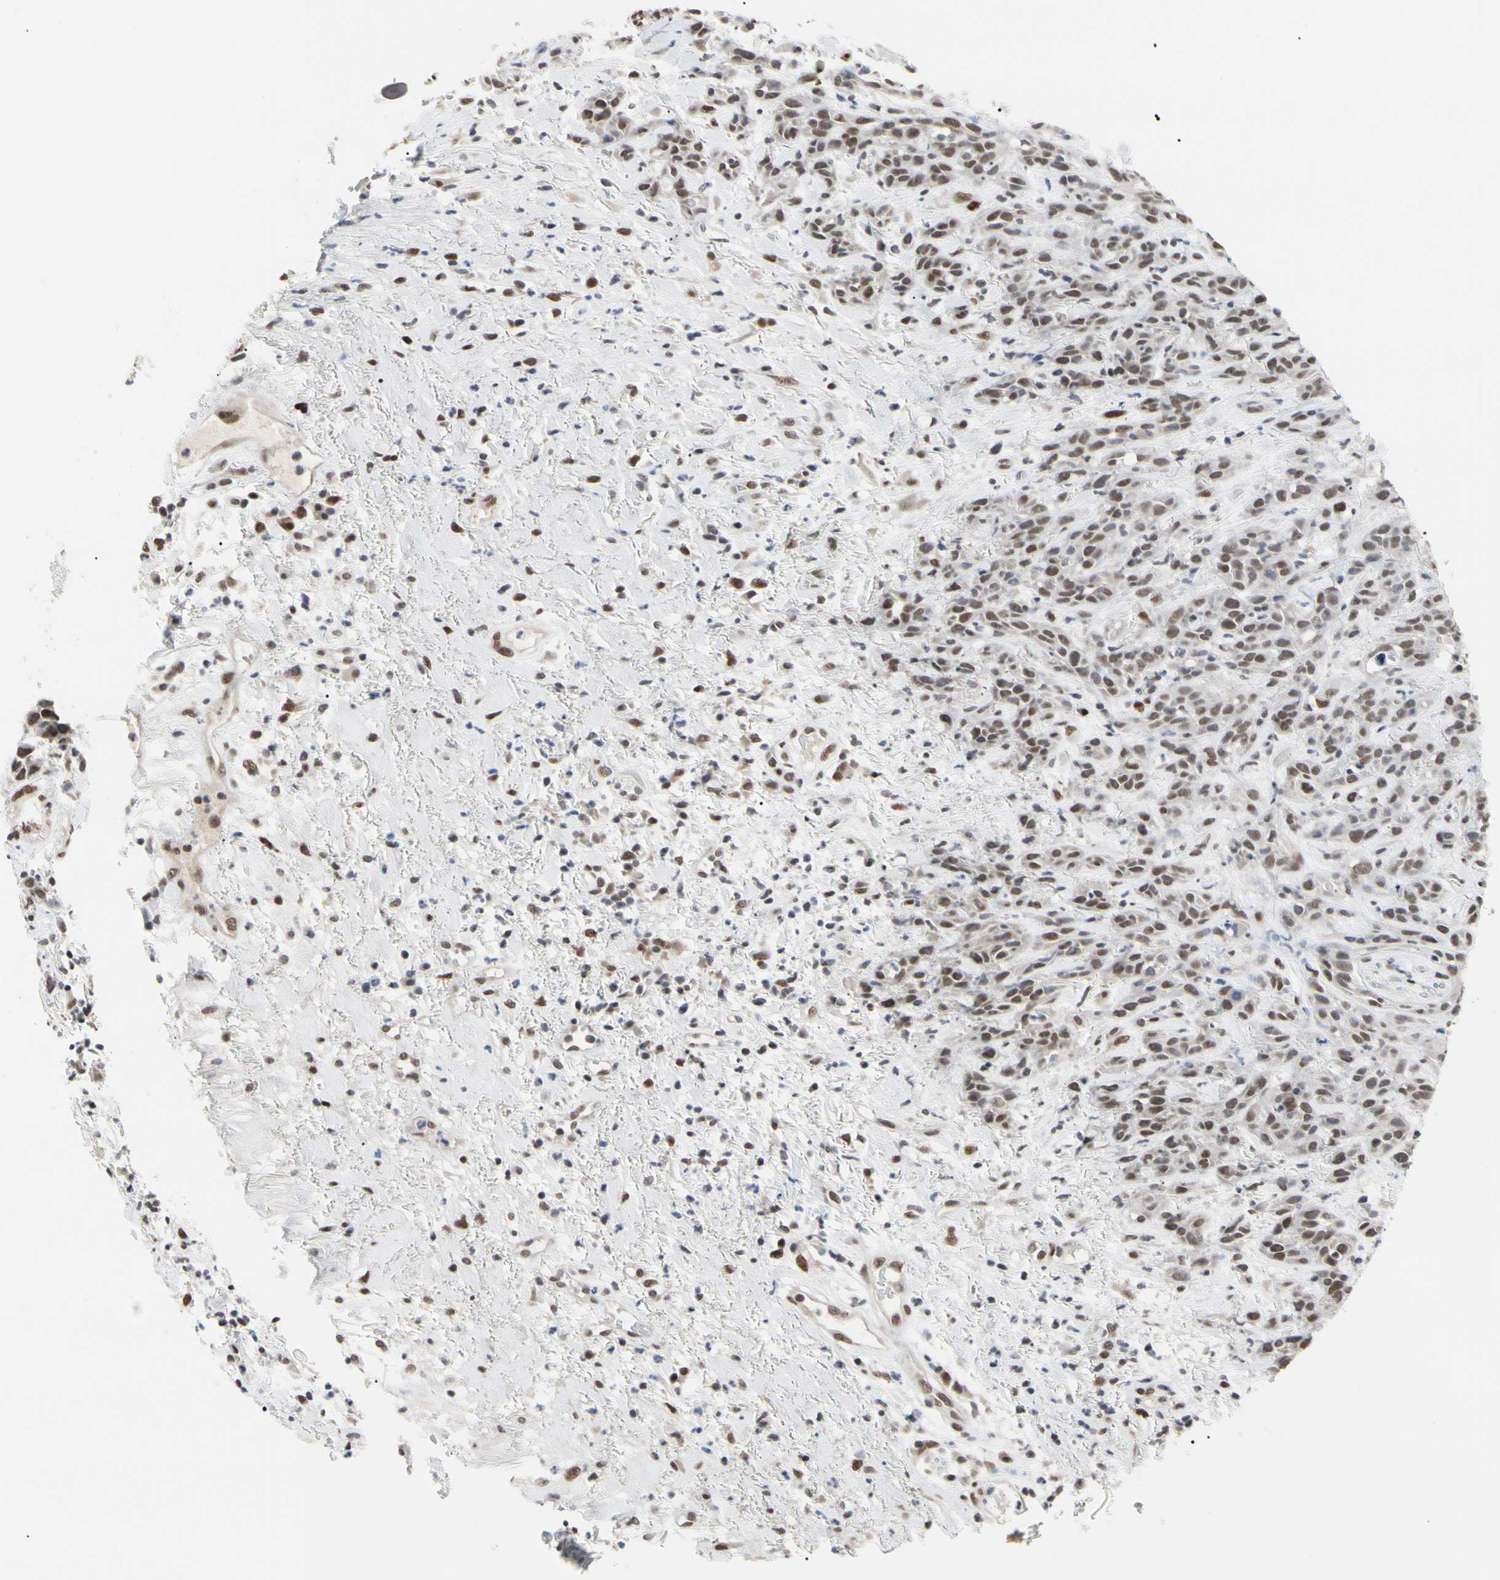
{"staining": {"intensity": "moderate", "quantity": ">75%", "location": "nuclear"}, "tissue": "head and neck cancer", "cell_type": "Tumor cells", "image_type": "cancer", "snomed": [{"axis": "morphology", "description": "Squamous cell carcinoma, NOS"}, {"axis": "topography", "description": "Head-Neck"}], "caption": "This image displays immunohistochemistry (IHC) staining of head and neck cancer (squamous cell carcinoma), with medium moderate nuclear expression in approximately >75% of tumor cells.", "gene": "FAM98B", "patient": {"sex": "male", "age": 62}}